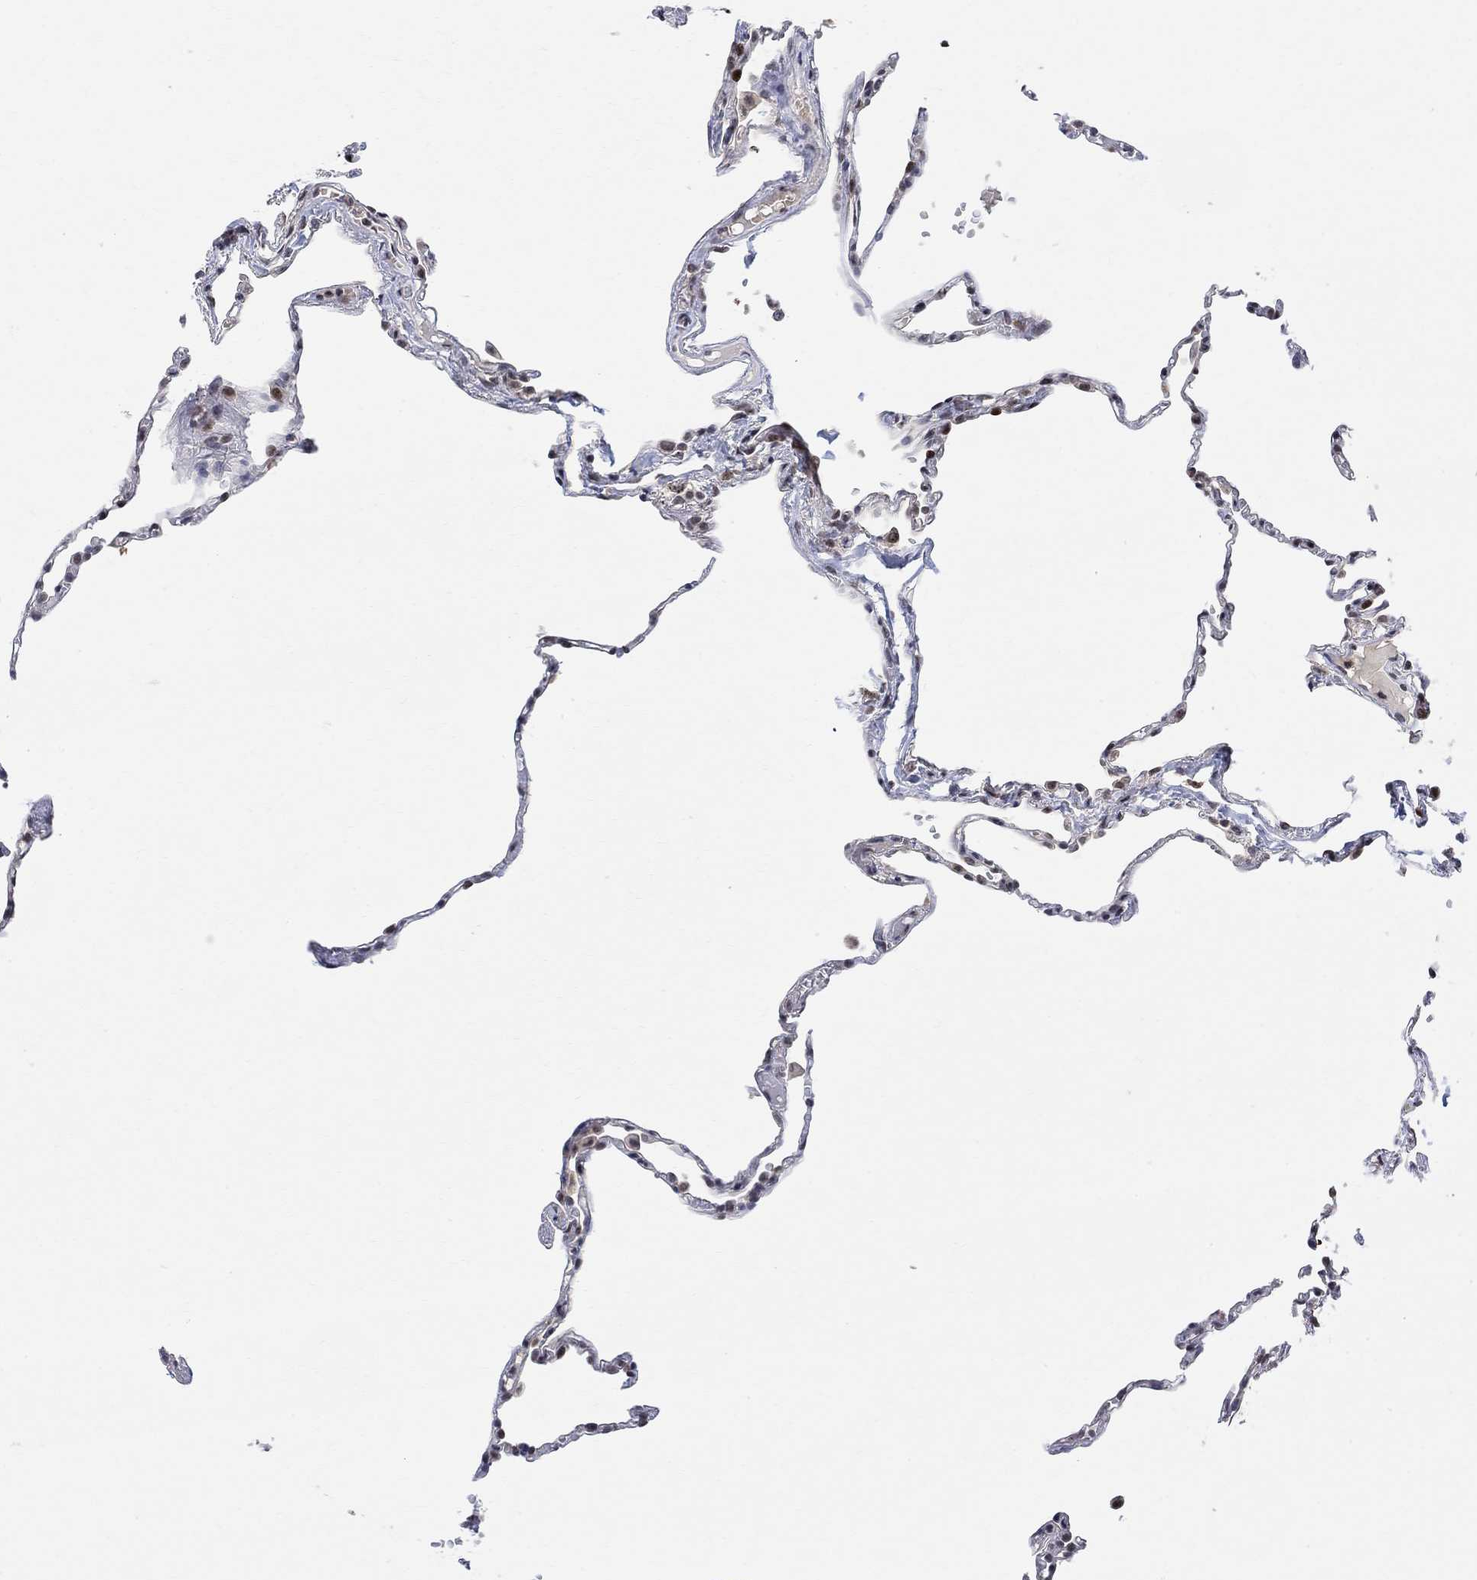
{"staining": {"intensity": "strong", "quantity": "25%-75%", "location": "nuclear"}, "tissue": "lung", "cell_type": "Alveolar cells", "image_type": "normal", "snomed": [{"axis": "morphology", "description": "Normal tissue, NOS"}, {"axis": "topography", "description": "Lung"}], "caption": "Immunohistochemical staining of unremarkable lung demonstrates 25%-75% levels of strong nuclear protein positivity in about 25%-75% of alveolar cells. (Stains: DAB in brown, nuclei in blue, Microscopy: brightfield microscopy at high magnification).", "gene": "E4F1", "patient": {"sex": "male", "age": 78}}